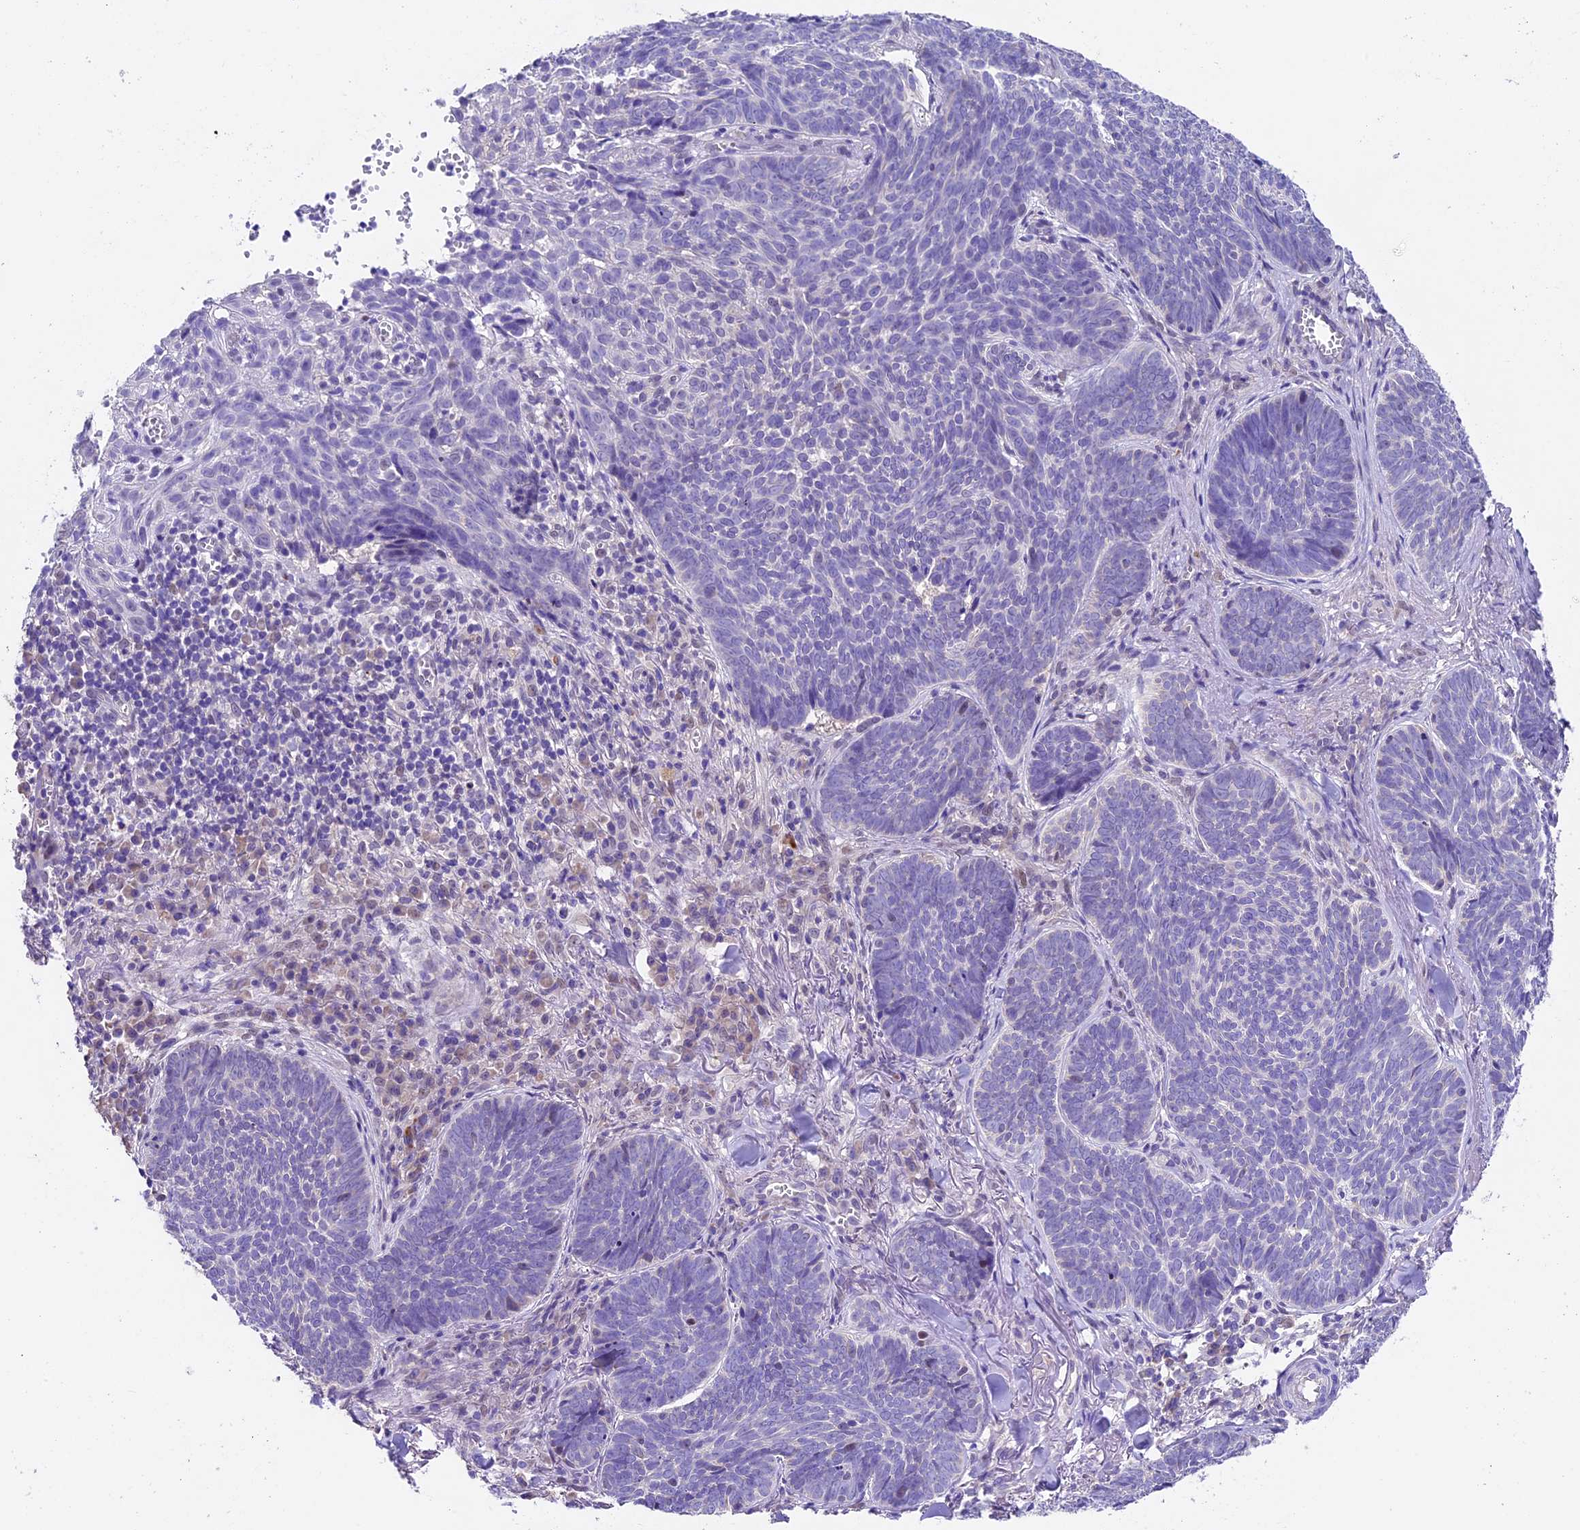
{"staining": {"intensity": "negative", "quantity": "none", "location": "none"}, "tissue": "skin cancer", "cell_type": "Tumor cells", "image_type": "cancer", "snomed": [{"axis": "morphology", "description": "Basal cell carcinoma"}, {"axis": "topography", "description": "Skin"}], "caption": "There is no significant positivity in tumor cells of basal cell carcinoma (skin).", "gene": "SBNO2", "patient": {"sex": "female", "age": 74}}